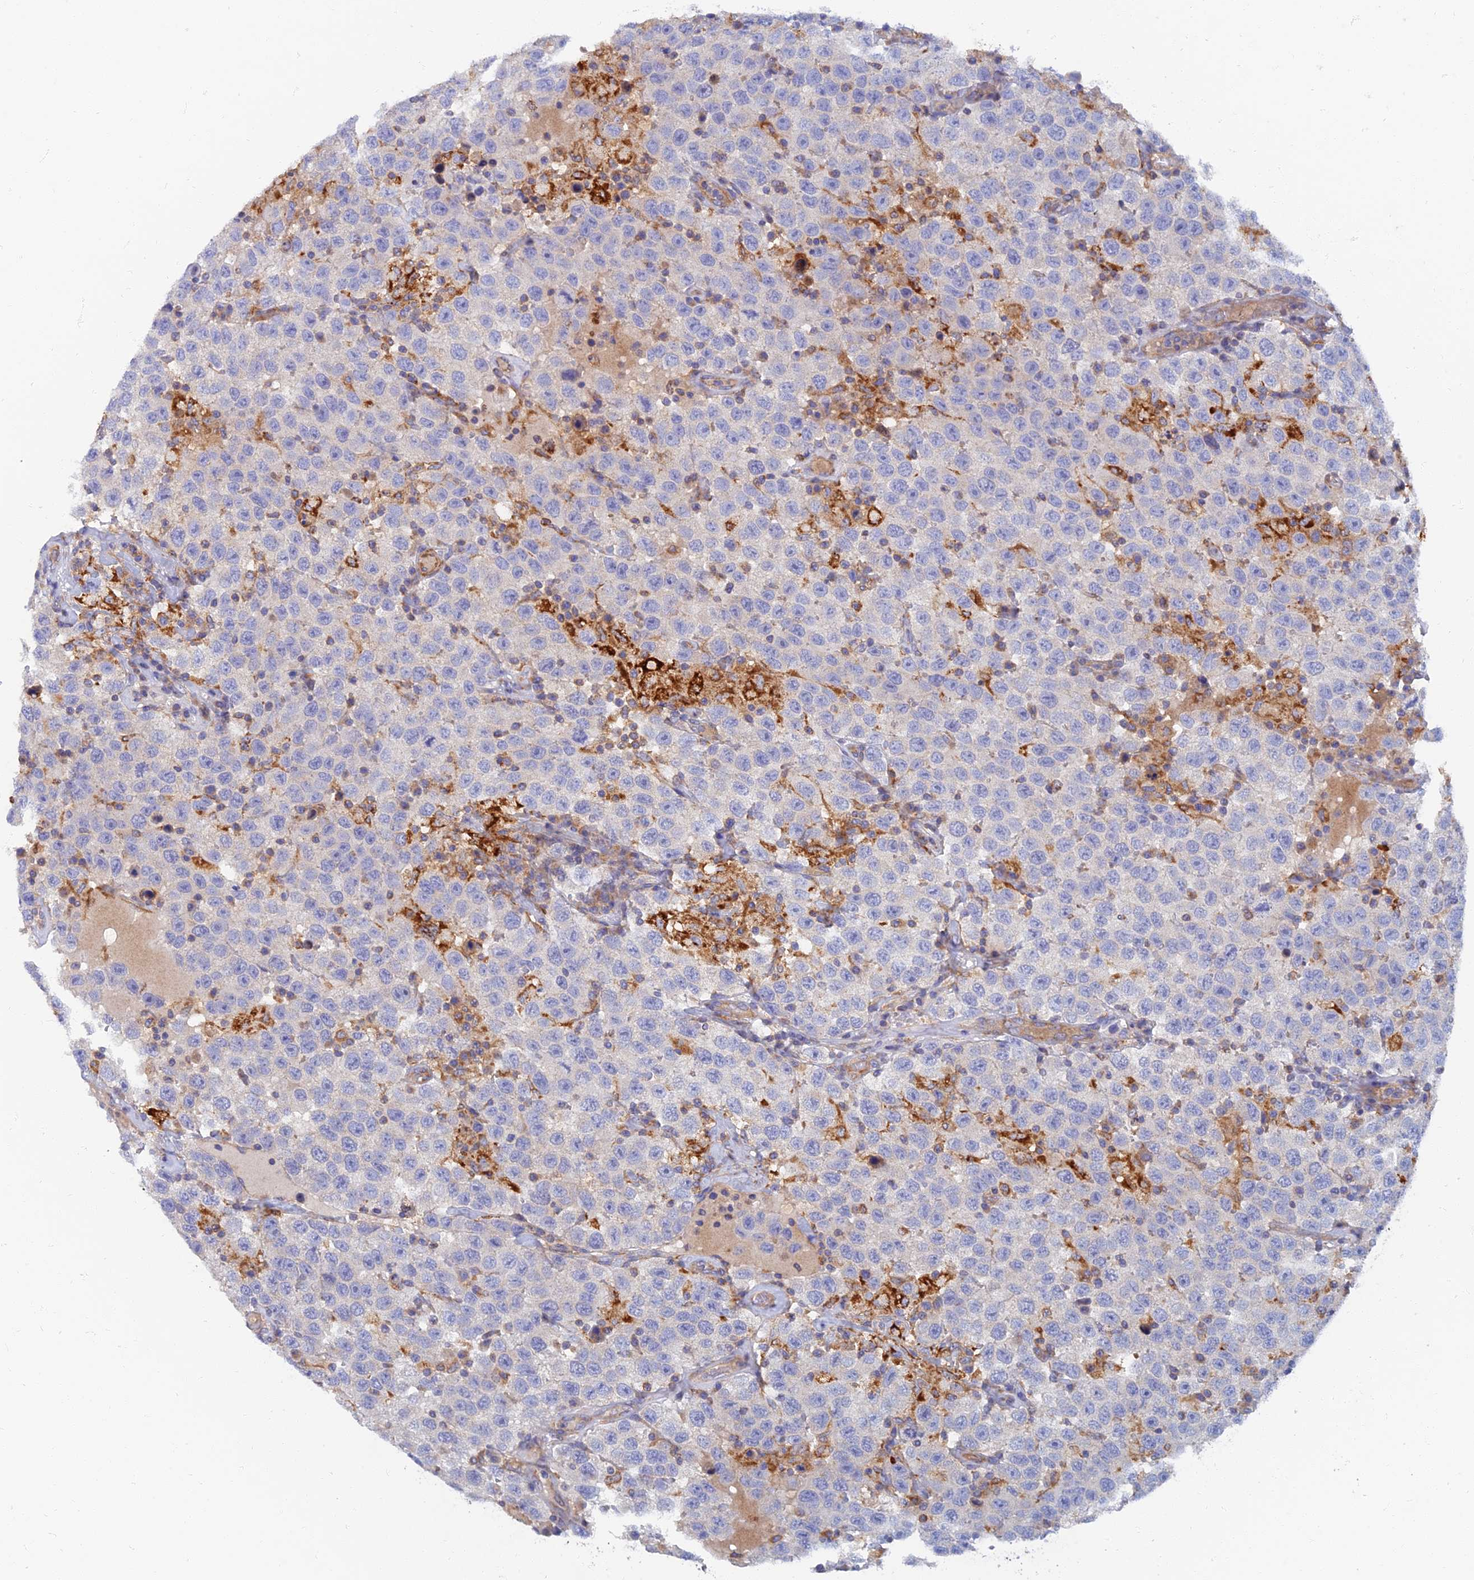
{"staining": {"intensity": "negative", "quantity": "none", "location": "none"}, "tissue": "testis cancer", "cell_type": "Tumor cells", "image_type": "cancer", "snomed": [{"axis": "morphology", "description": "Seminoma, NOS"}, {"axis": "topography", "description": "Testis"}], "caption": "Immunohistochemical staining of seminoma (testis) displays no significant positivity in tumor cells.", "gene": "TMEM44", "patient": {"sex": "male", "age": 41}}